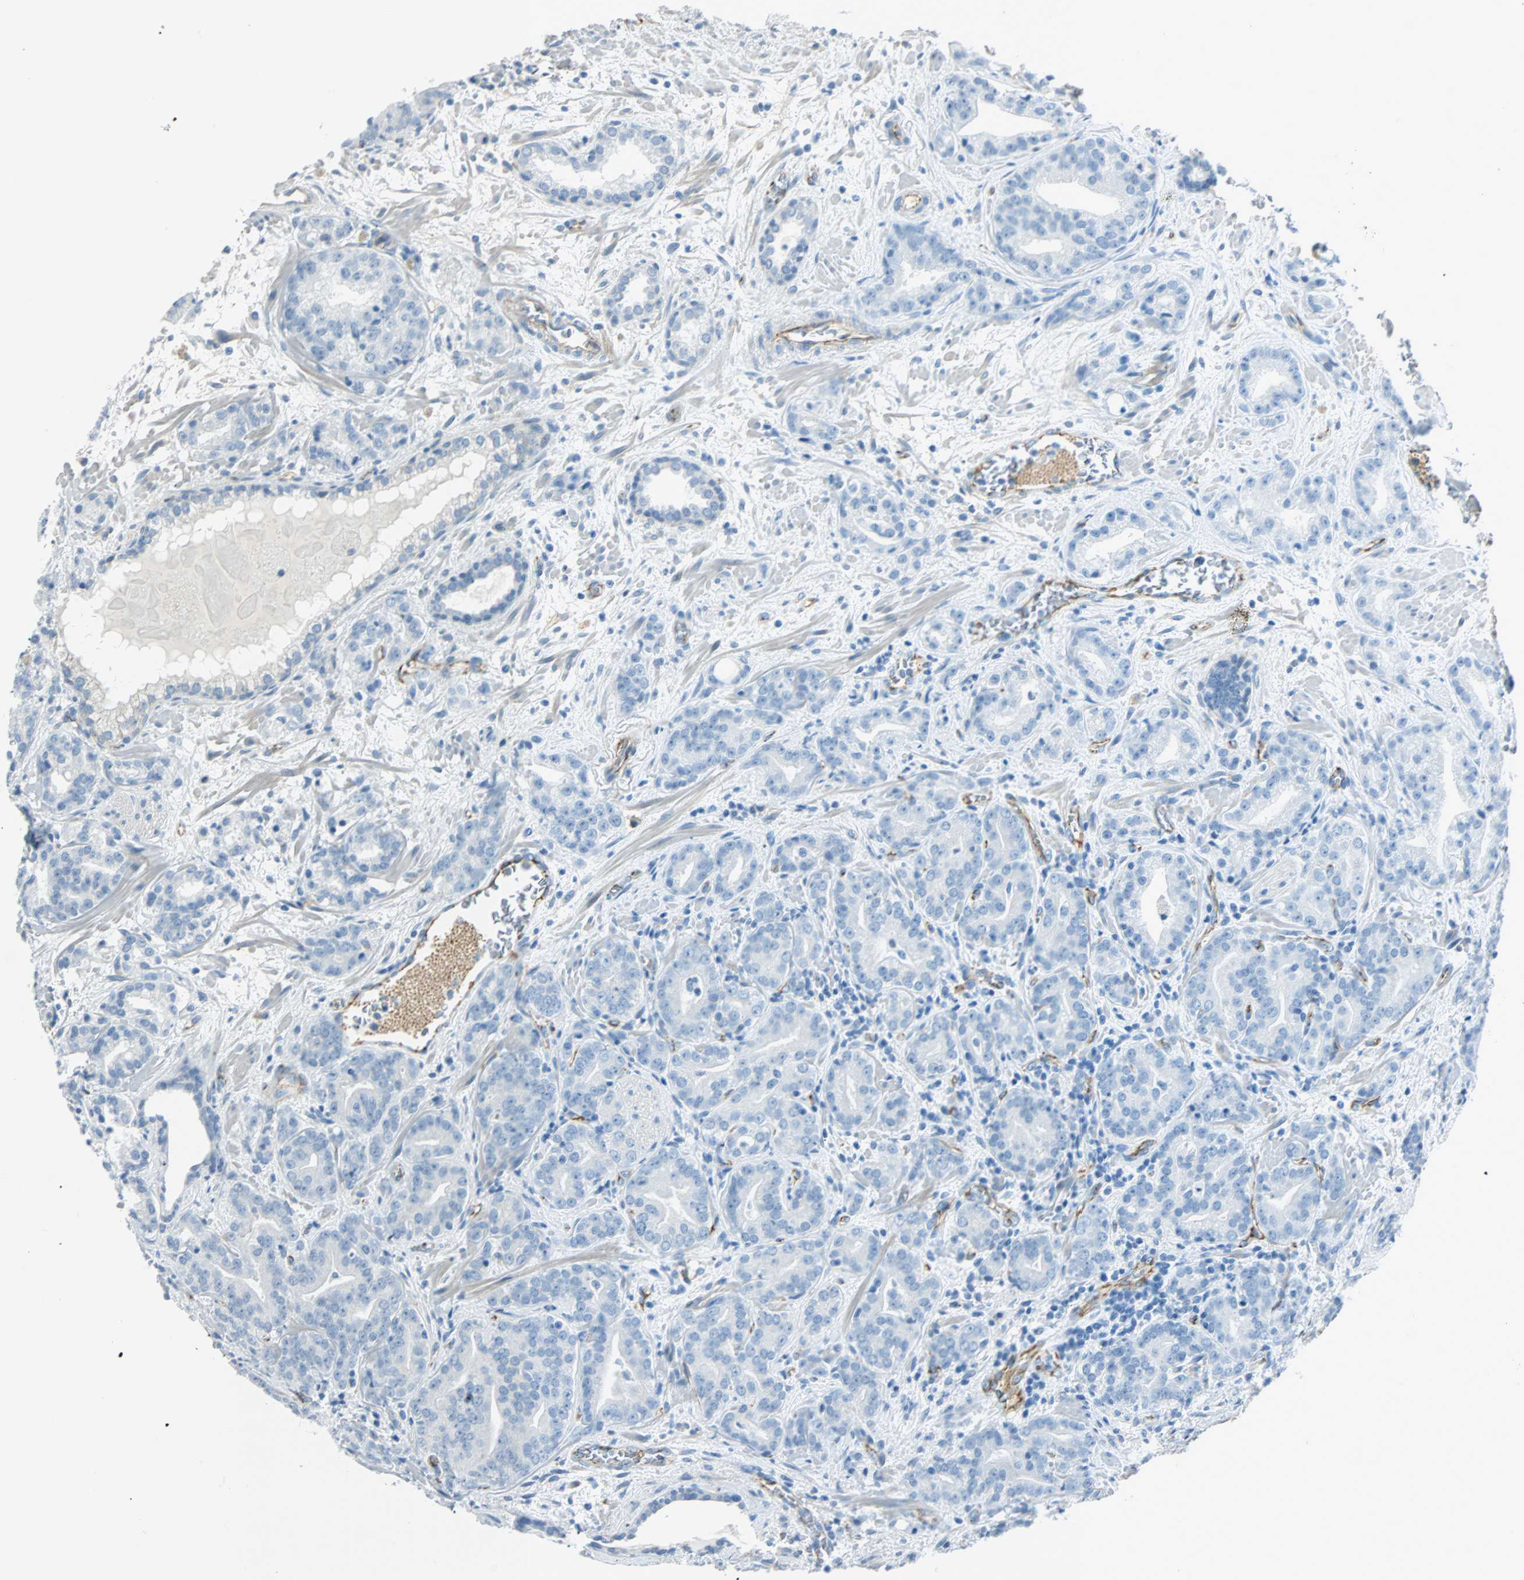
{"staining": {"intensity": "weak", "quantity": "<25%", "location": "cytoplasmic/membranous"}, "tissue": "prostate cancer", "cell_type": "Tumor cells", "image_type": "cancer", "snomed": [{"axis": "morphology", "description": "Adenocarcinoma, Low grade"}, {"axis": "topography", "description": "Prostate"}], "caption": "Immunohistochemistry (IHC) histopathology image of prostate cancer stained for a protein (brown), which reveals no positivity in tumor cells.", "gene": "VPS9D1", "patient": {"sex": "male", "age": 63}}